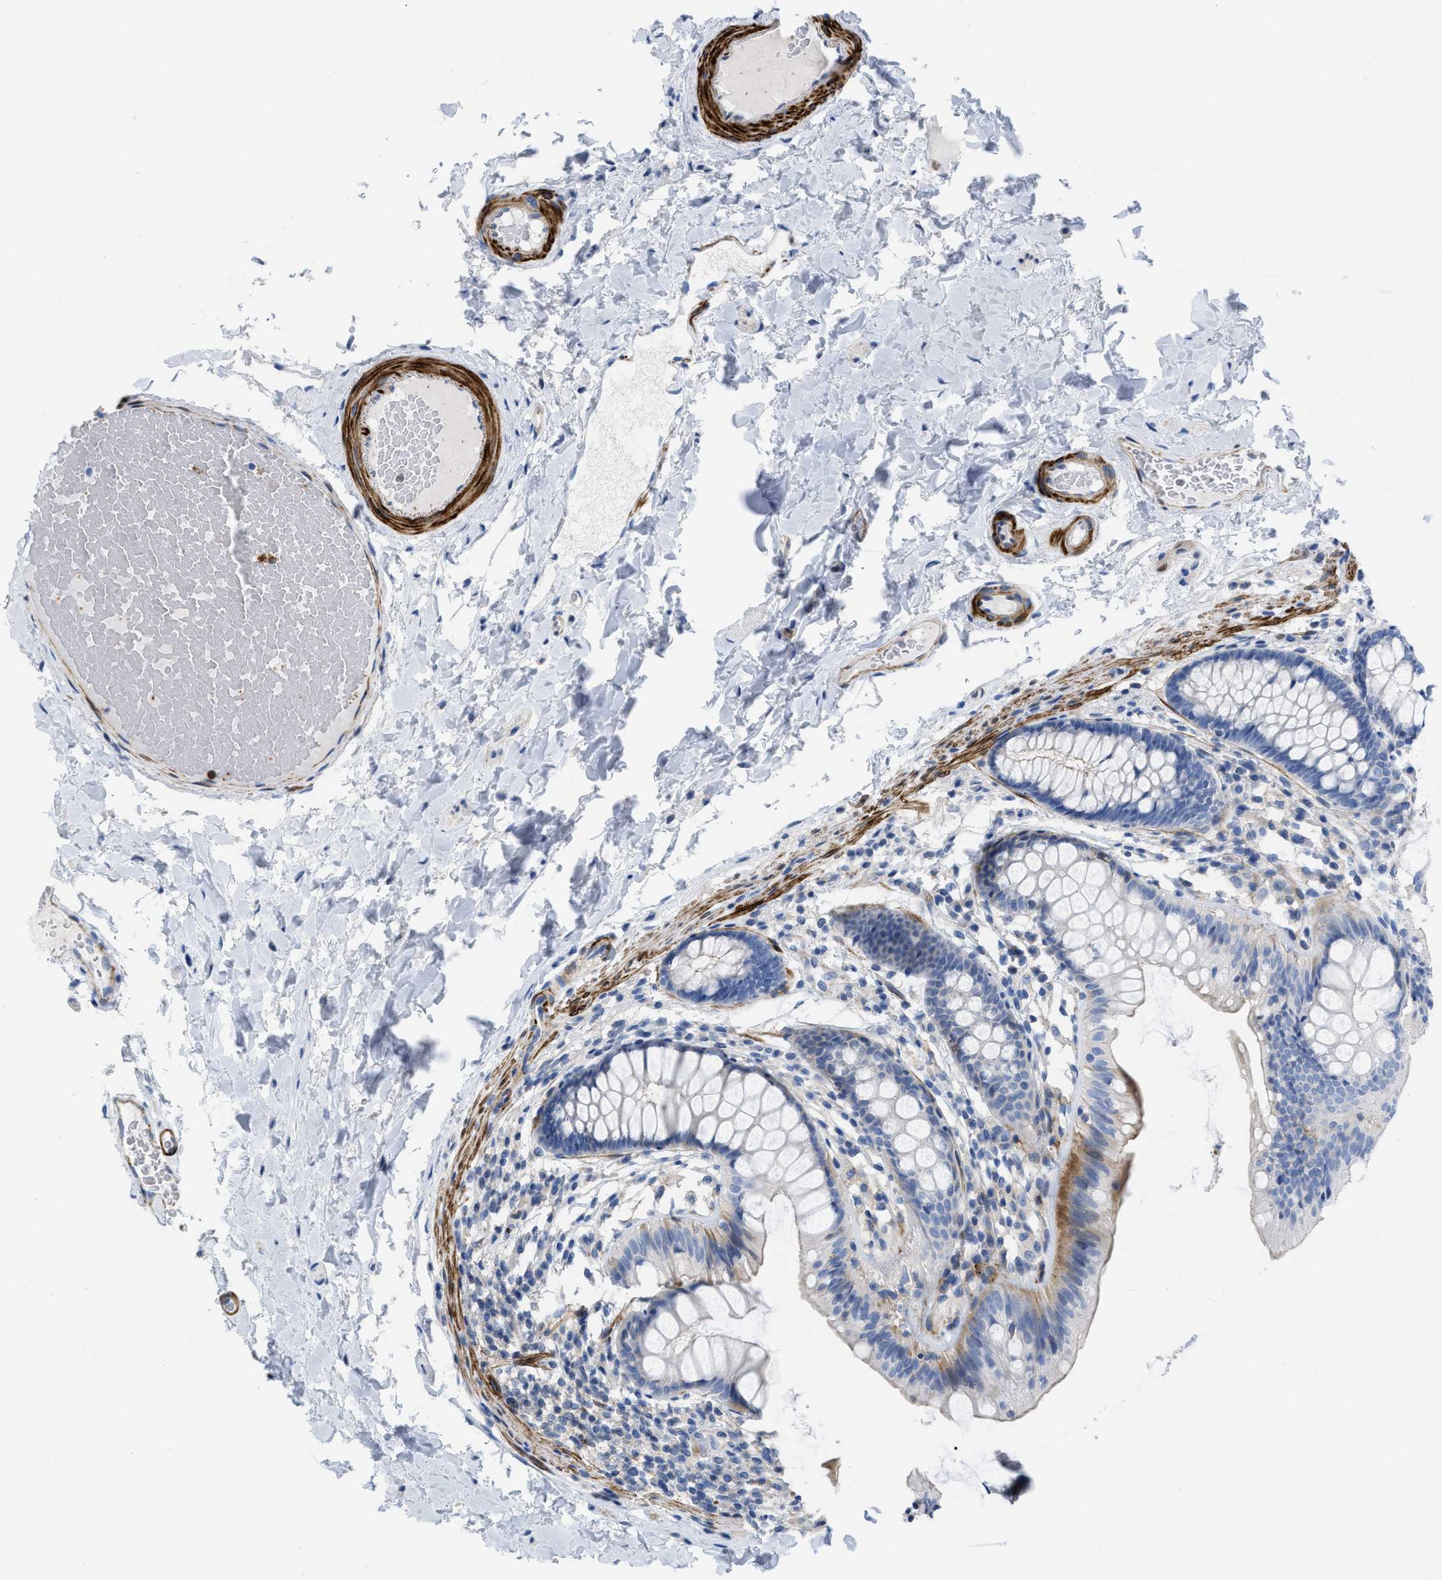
{"staining": {"intensity": "negative", "quantity": "none", "location": "none"}, "tissue": "colon", "cell_type": "Endothelial cells", "image_type": "normal", "snomed": [{"axis": "morphology", "description": "Normal tissue, NOS"}, {"axis": "topography", "description": "Colon"}], "caption": "High magnification brightfield microscopy of unremarkable colon stained with DAB (brown) and counterstained with hematoxylin (blue): endothelial cells show no significant staining. The staining was performed using DAB (3,3'-diaminobenzidine) to visualize the protein expression in brown, while the nuclei were stained in blue with hematoxylin (Magnification: 20x).", "gene": "PRMT2", "patient": {"sex": "female", "age": 56}}